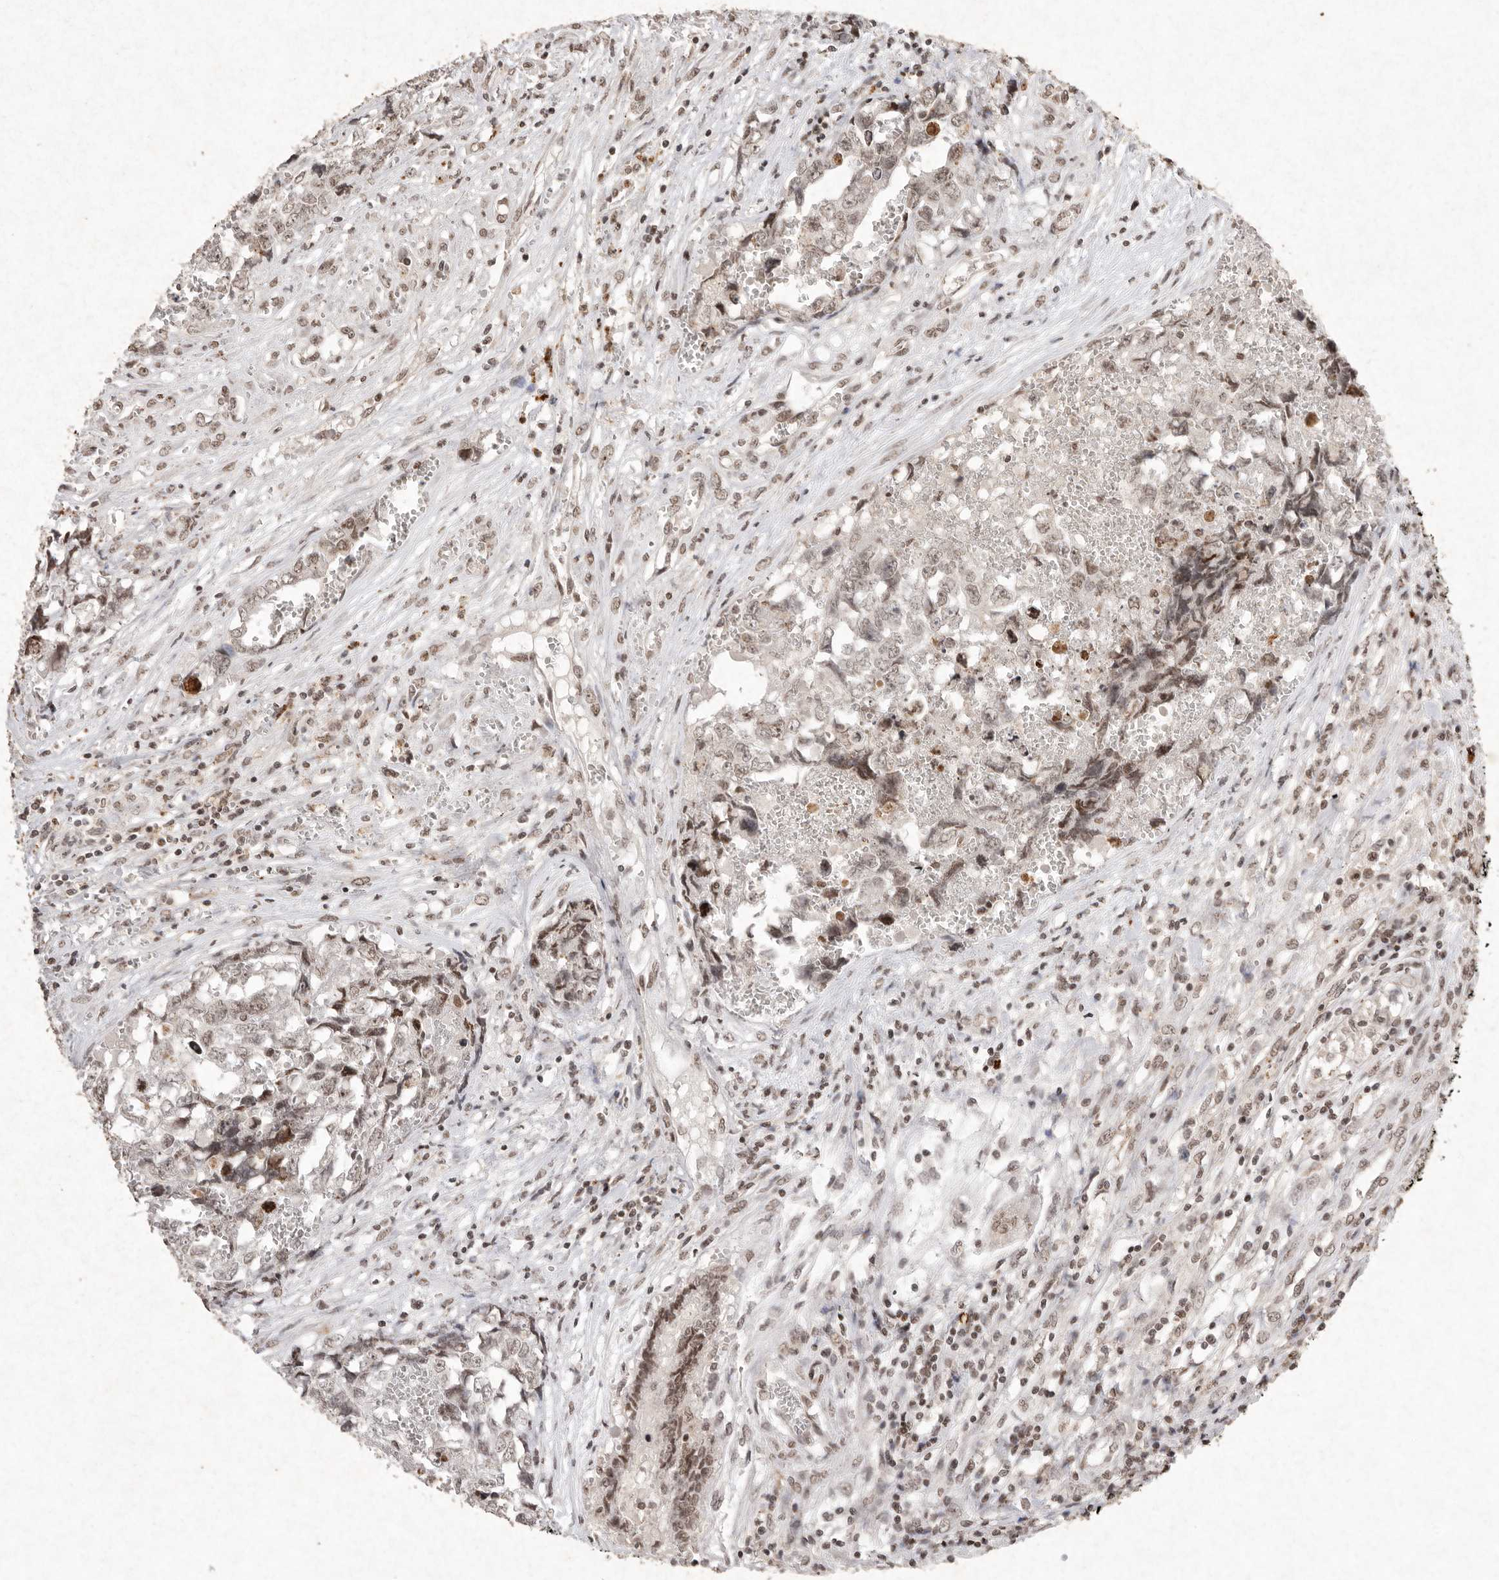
{"staining": {"intensity": "negative", "quantity": "none", "location": "none"}, "tissue": "testis cancer", "cell_type": "Tumor cells", "image_type": "cancer", "snomed": [{"axis": "morphology", "description": "Carcinoma, Embryonal, NOS"}, {"axis": "topography", "description": "Testis"}], "caption": "Photomicrograph shows no protein positivity in tumor cells of testis embryonal carcinoma tissue.", "gene": "NKX3-2", "patient": {"sex": "male", "age": 31}}